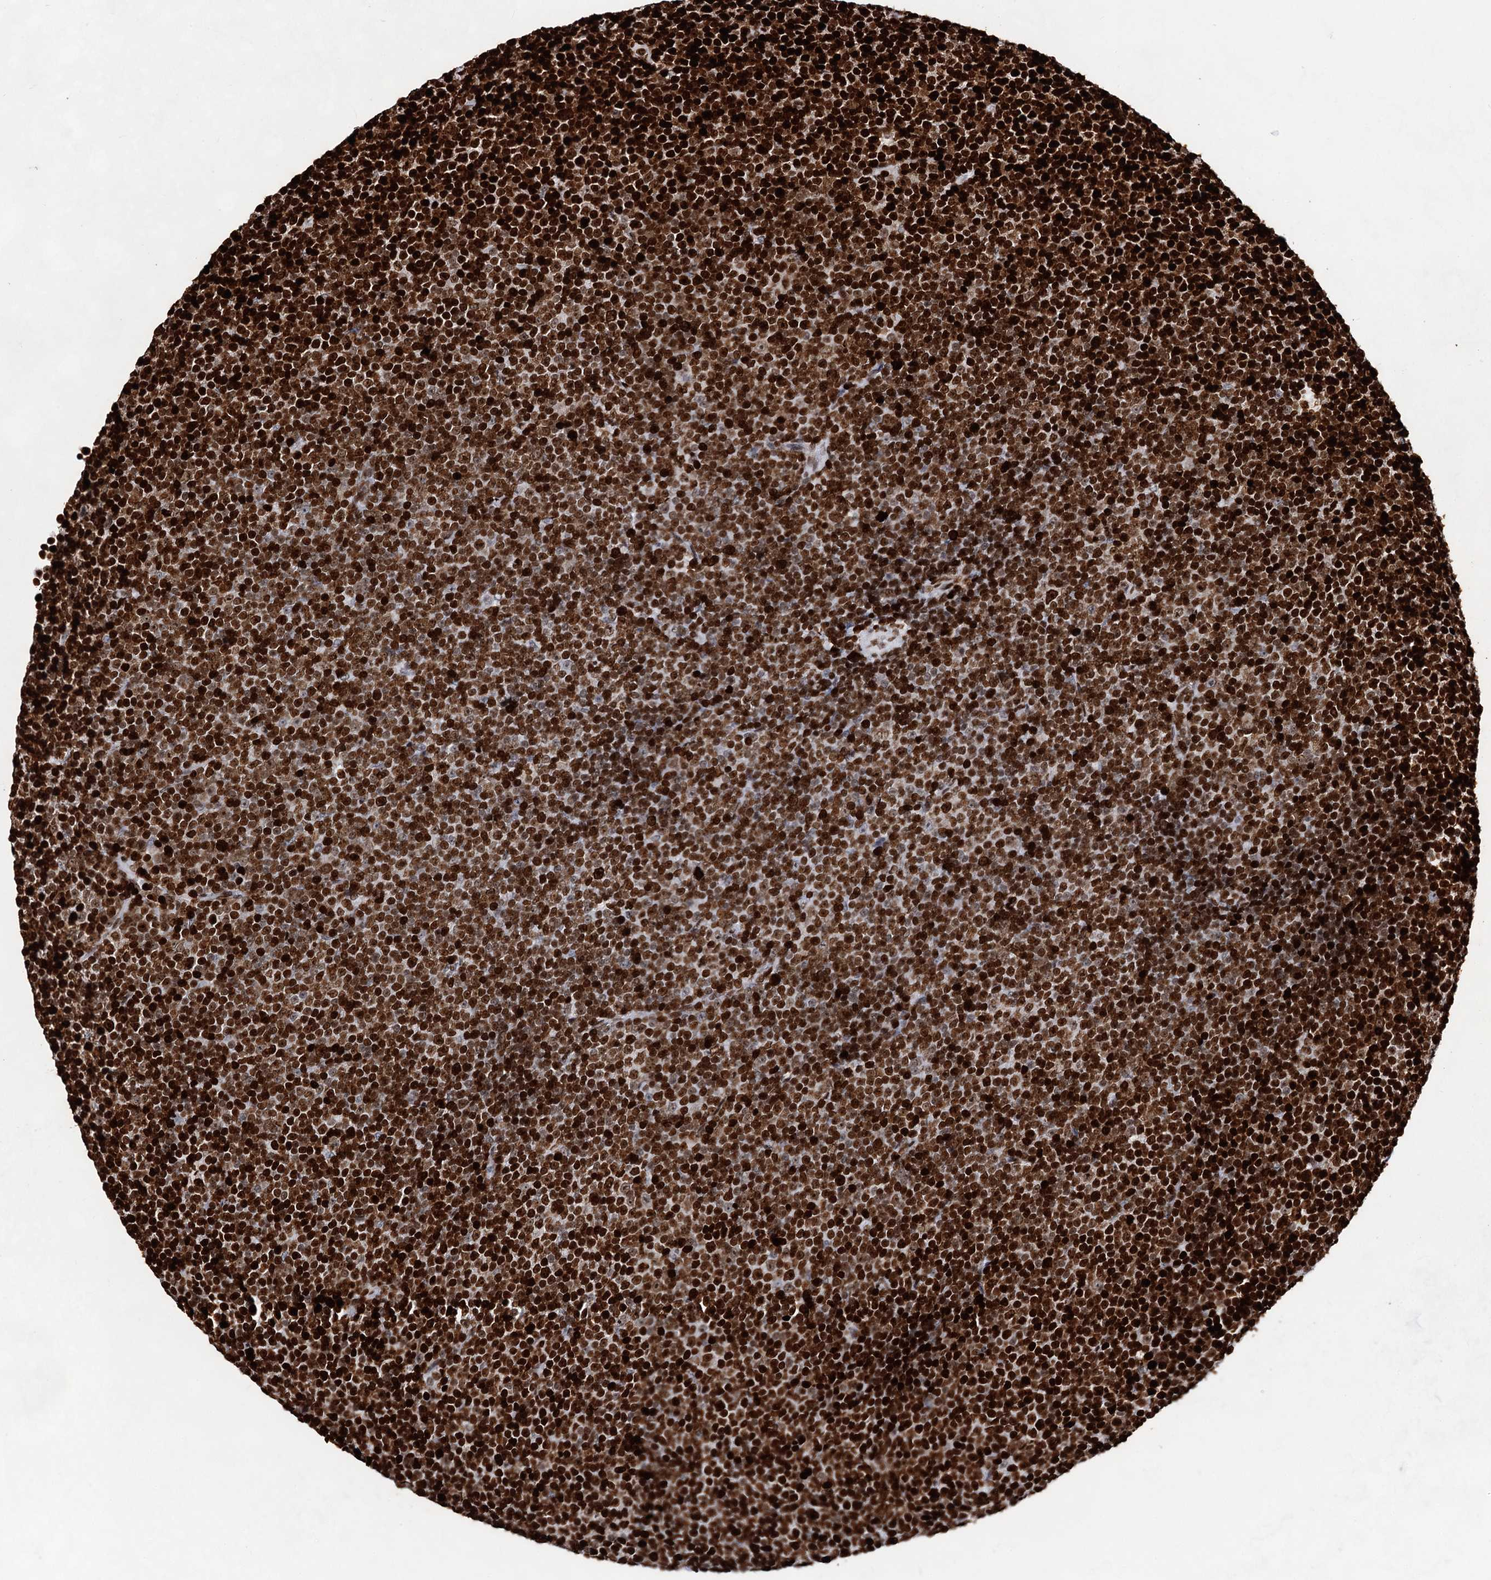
{"staining": {"intensity": "strong", "quantity": ">75%", "location": "nuclear"}, "tissue": "lymphoma", "cell_type": "Tumor cells", "image_type": "cancer", "snomed": [{"axis": "morphology", "description": "Malignant lymphoma, non-Hodgkin's type, Low grade"}, {"axis": "topography", "description": "Lymph node"}], "caption": "Brown immunohistochemical staining in lymphoma exhibits strong nuclear staining in approximately >75% of tumor cells. (DAB = brown stain, brightfield microscopy at high magnification).", "gene": "HMGB2", "patient": {"sex": "female", "age": 67}}